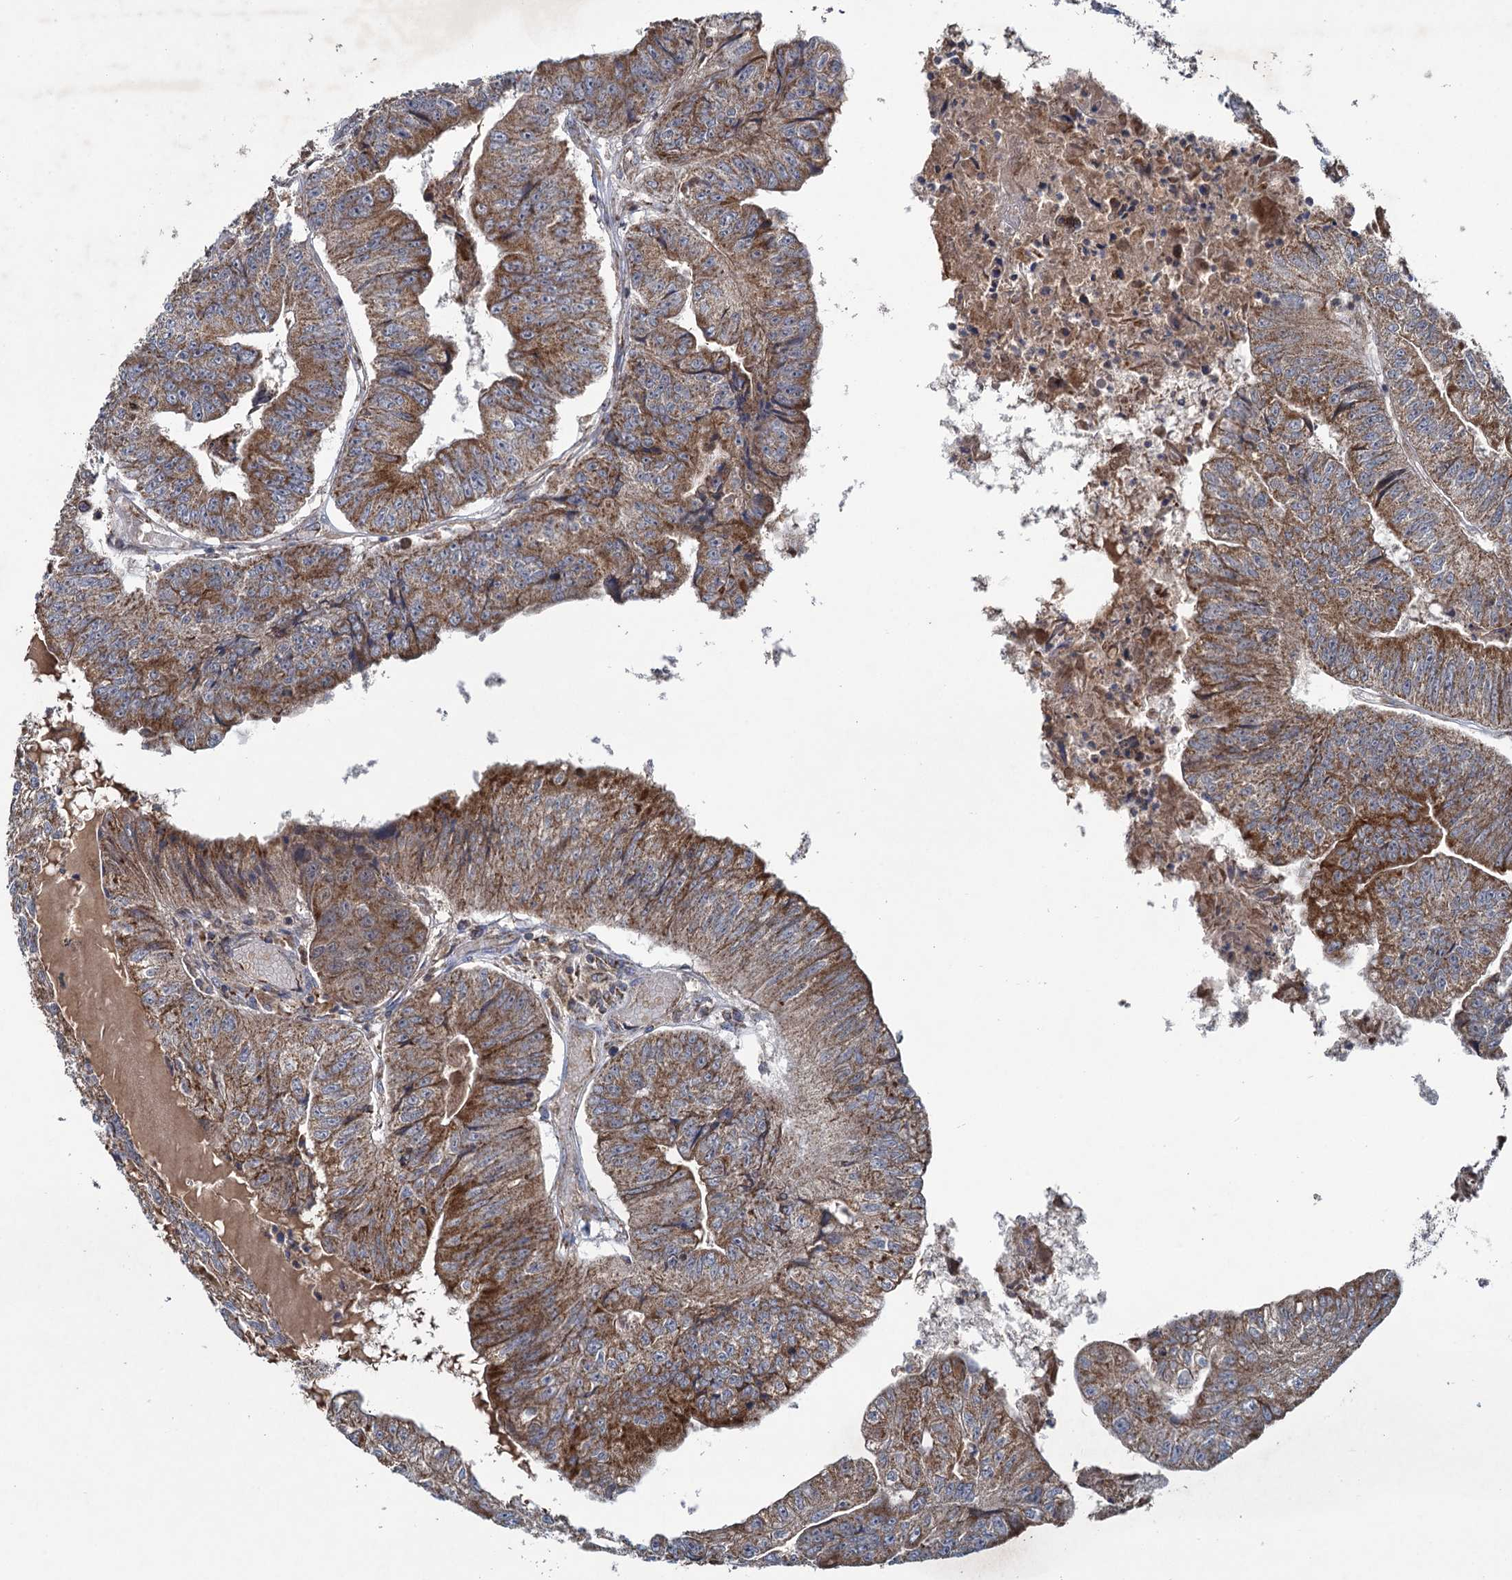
{"staining": {"intensity": "moderate", "quantity": ">75%", "location": "cytoplasmic/membranous"}, "tissue": "colorectal cancer", "cell_type": "Tumor cells", "image_type": "cancer", "snomed": [{"axis": "morphology", "description": "Adenocarcinoma, NOS"}, {"axis": "topography", "description": "Colon"}], "caption": "Immunohistochemical staining of human colorectal adenocarcinoma reveals medium levels of moderate cytoplasmic/membranous positivity in approximately >75% of tumor cells. (Brightfield microscopy of DAB IHC at high magnification).", "gene": "METTL4", "patient": {"sex": "female", "age": 67}}